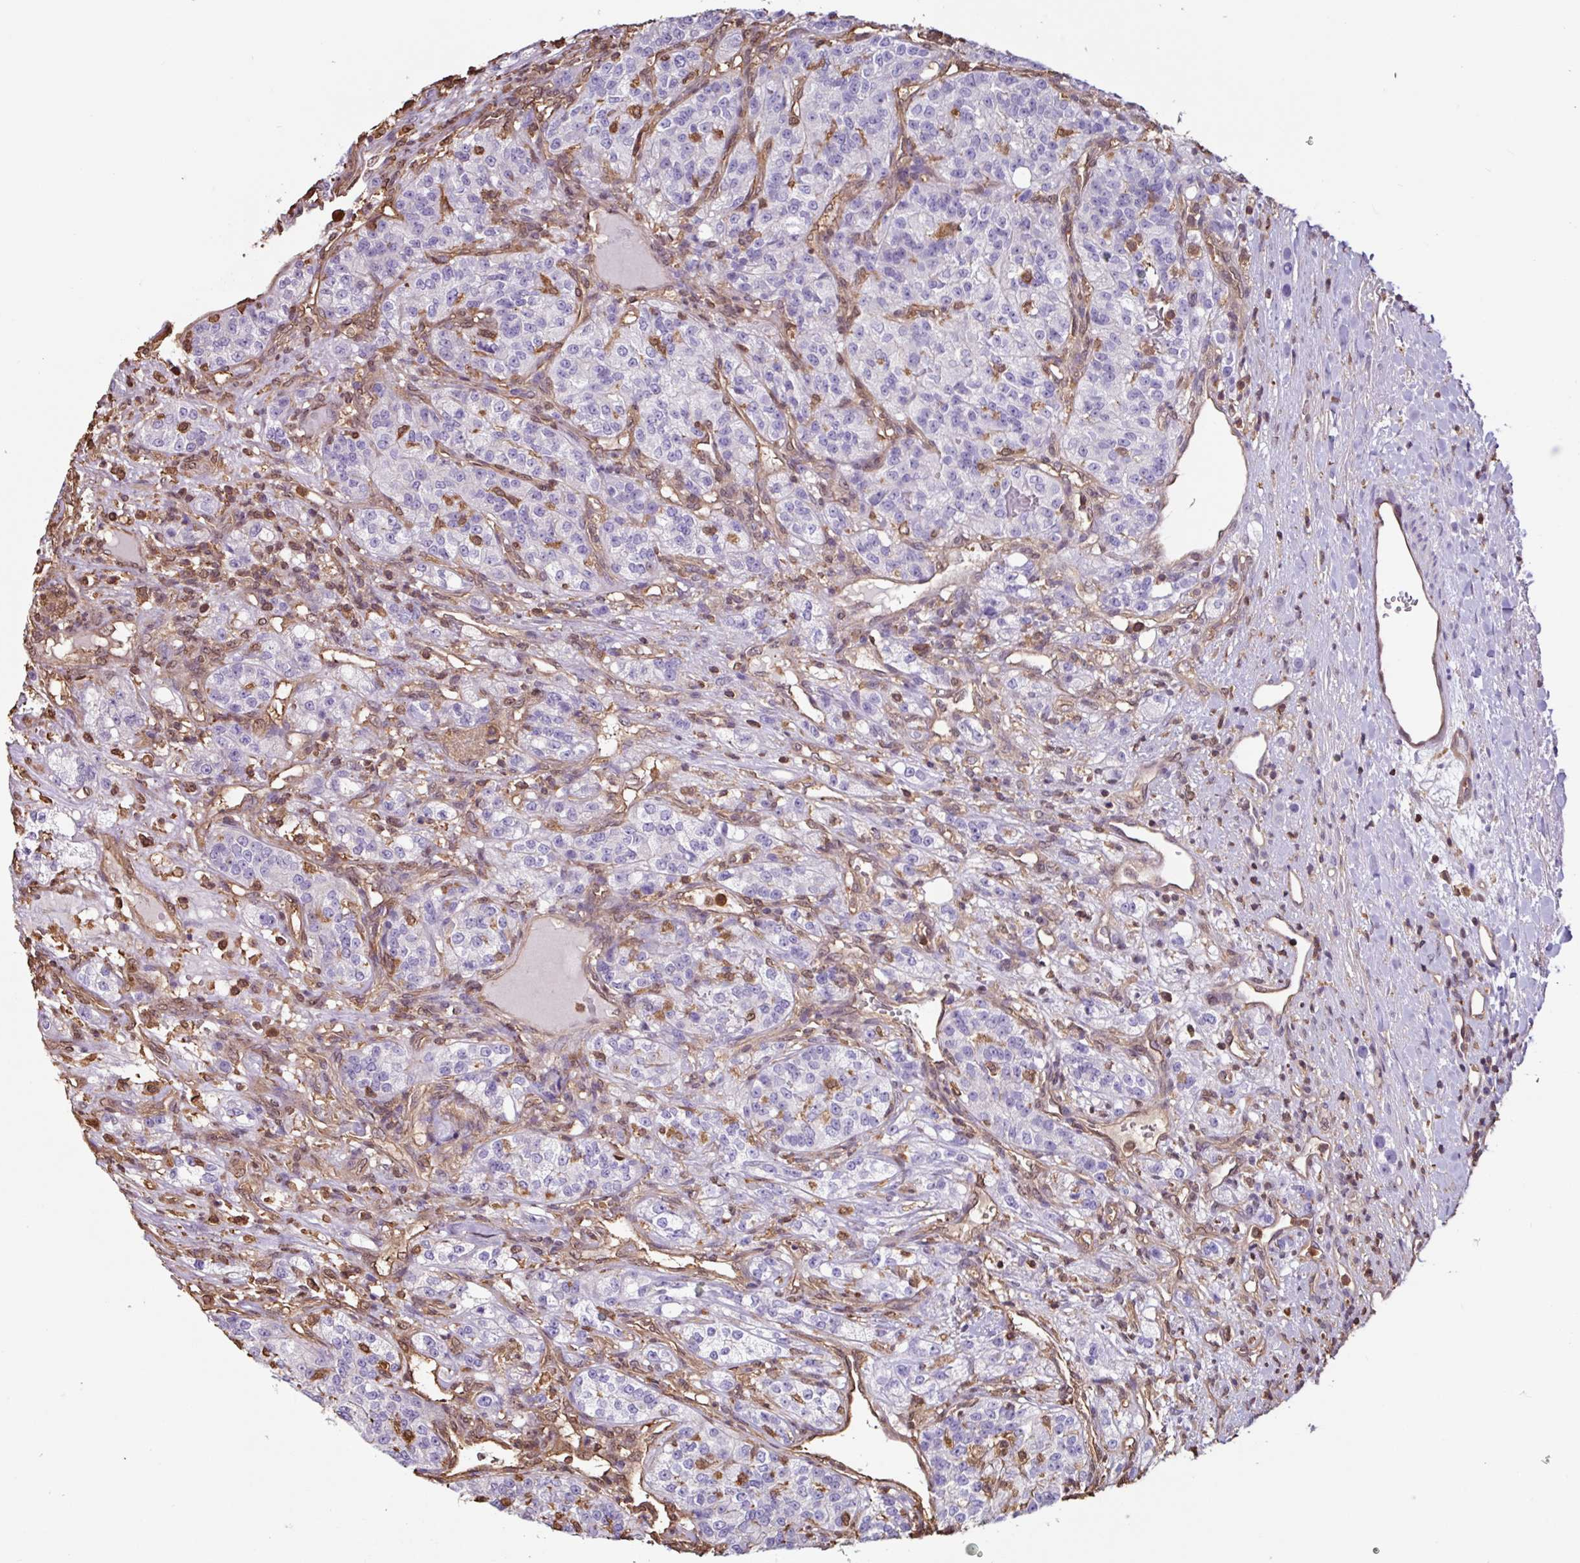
{"staining": {"intensity": "negative", "quantity": "none", "location": "none"}, "tissue": "renal cancer", "cell_type": "Tumor cells", "image_type": "cancer", "snomed": [{"axis": "morphology", "description": "Adenocarcinoma, NOS"}, {"axis": "topography", "description": "Kidney"}], "caption": "DAB (3,3'-diaminobenzidine) immunohistochemical staining of human renal cancer (adenocarcinoma) shows no significant positivity in tumor cells.", "gene": "ARHGDIB", "patient": {"sex": "female", "age": 63}}